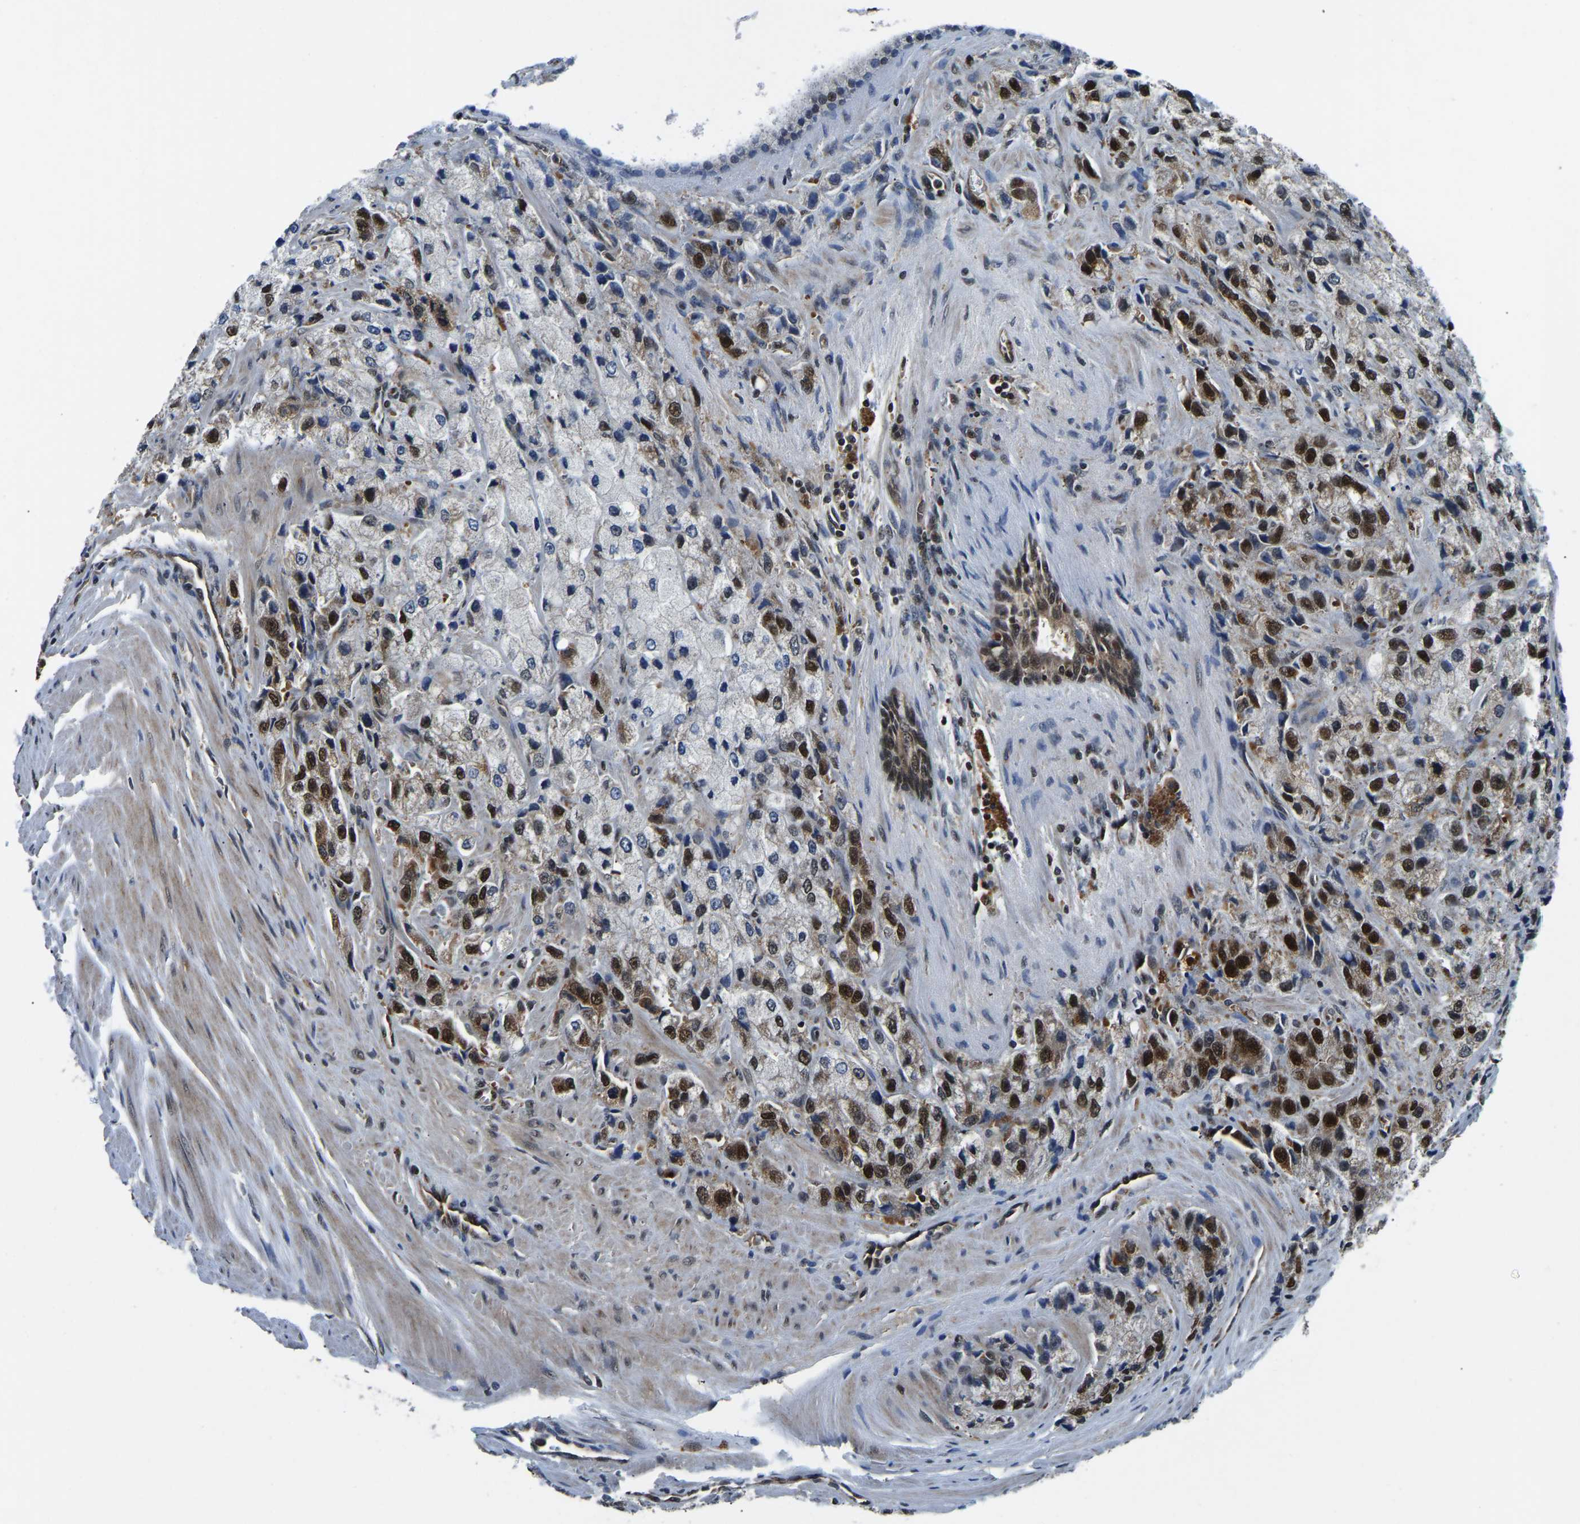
{"staining": {"intensity": "strong", "quantity": ">75%", "location": "nuclear"}, "tissue": "prostate cancer", "cell_type": "Tumor cells", "image_type": "cancer", "snomed": [{"axis": "morphology", "description": "Adenocarcinoma, High grade"}, {"axis": "topography", "description": "Prostate"}], "caption": "A high-resolution micrograph shows immunohistochemistry staining of prostate cancer, which shows strong nuclear staining in approximately >75% of tumor cells. (DAB (3,3'-diaminobenzidine) IHC with brightfield microscopy, high magnification).", "gene": "DFFA", "patient": {"sex": "male", "age": 58}}